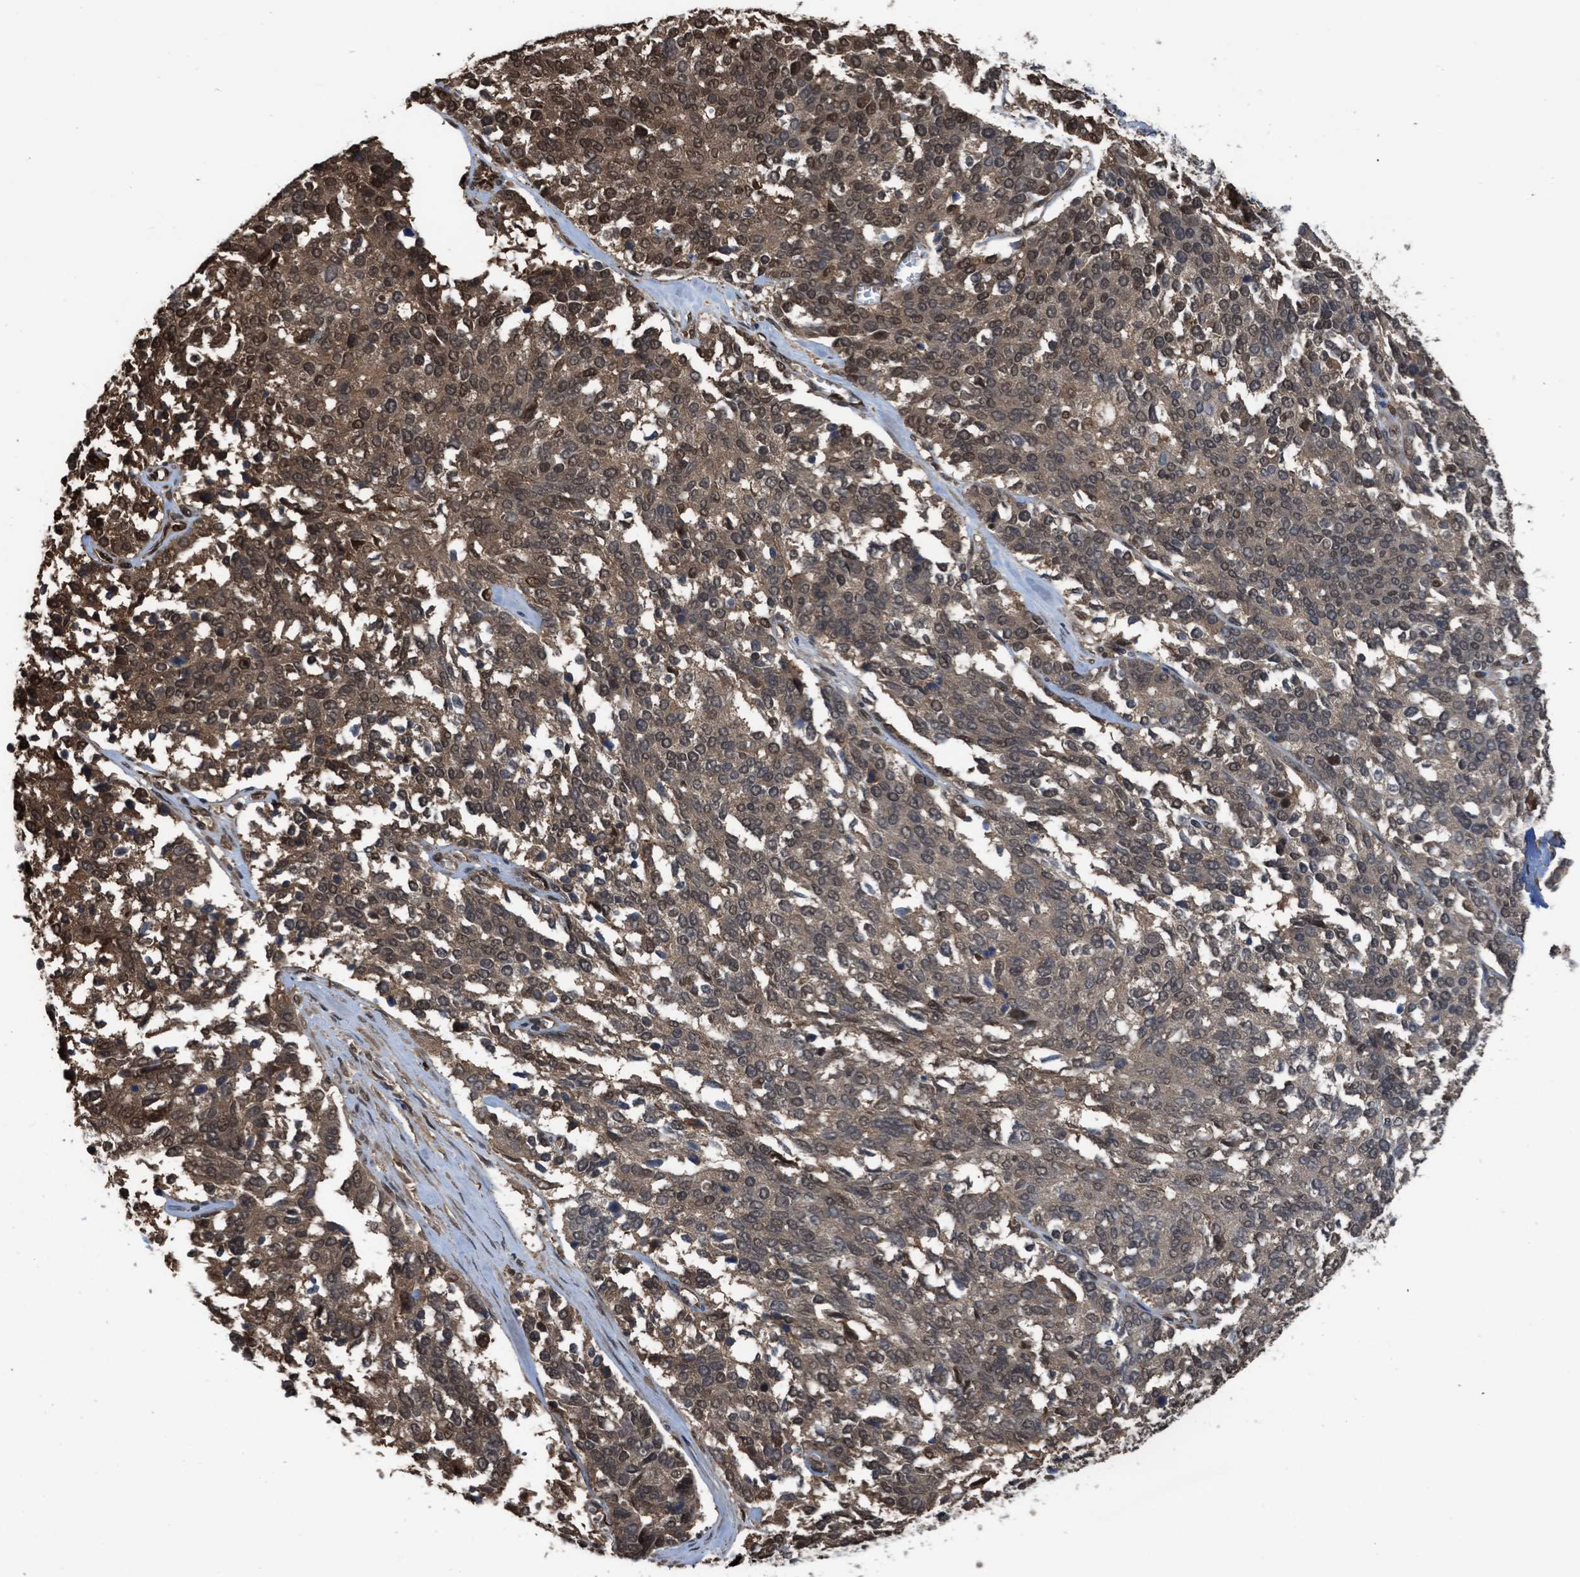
{"staining": {"intensity": "moderate", "quantity": "25%-75%", "location": "cytoplasmic/membranous,nuclear"}, "tissue": "ovarian cancer", "cell_type": "Tumor cells", "image_type": "cancer", "snomed": [{"axis": "morphology", "description": "Cystadenocarcinoma, serous, NOS"}, {"axis": "topography", "description": "Ovary"}], "caption": "Protein expression analysis of human serous cystadenocarcinoma (ovarian) reveals moderate cytoplasmic/membranous and nuclear expression in about 25%-75% of tumor cells.", "gene": "YWHAG", "patient": {"sex": "female", "age": 44}}